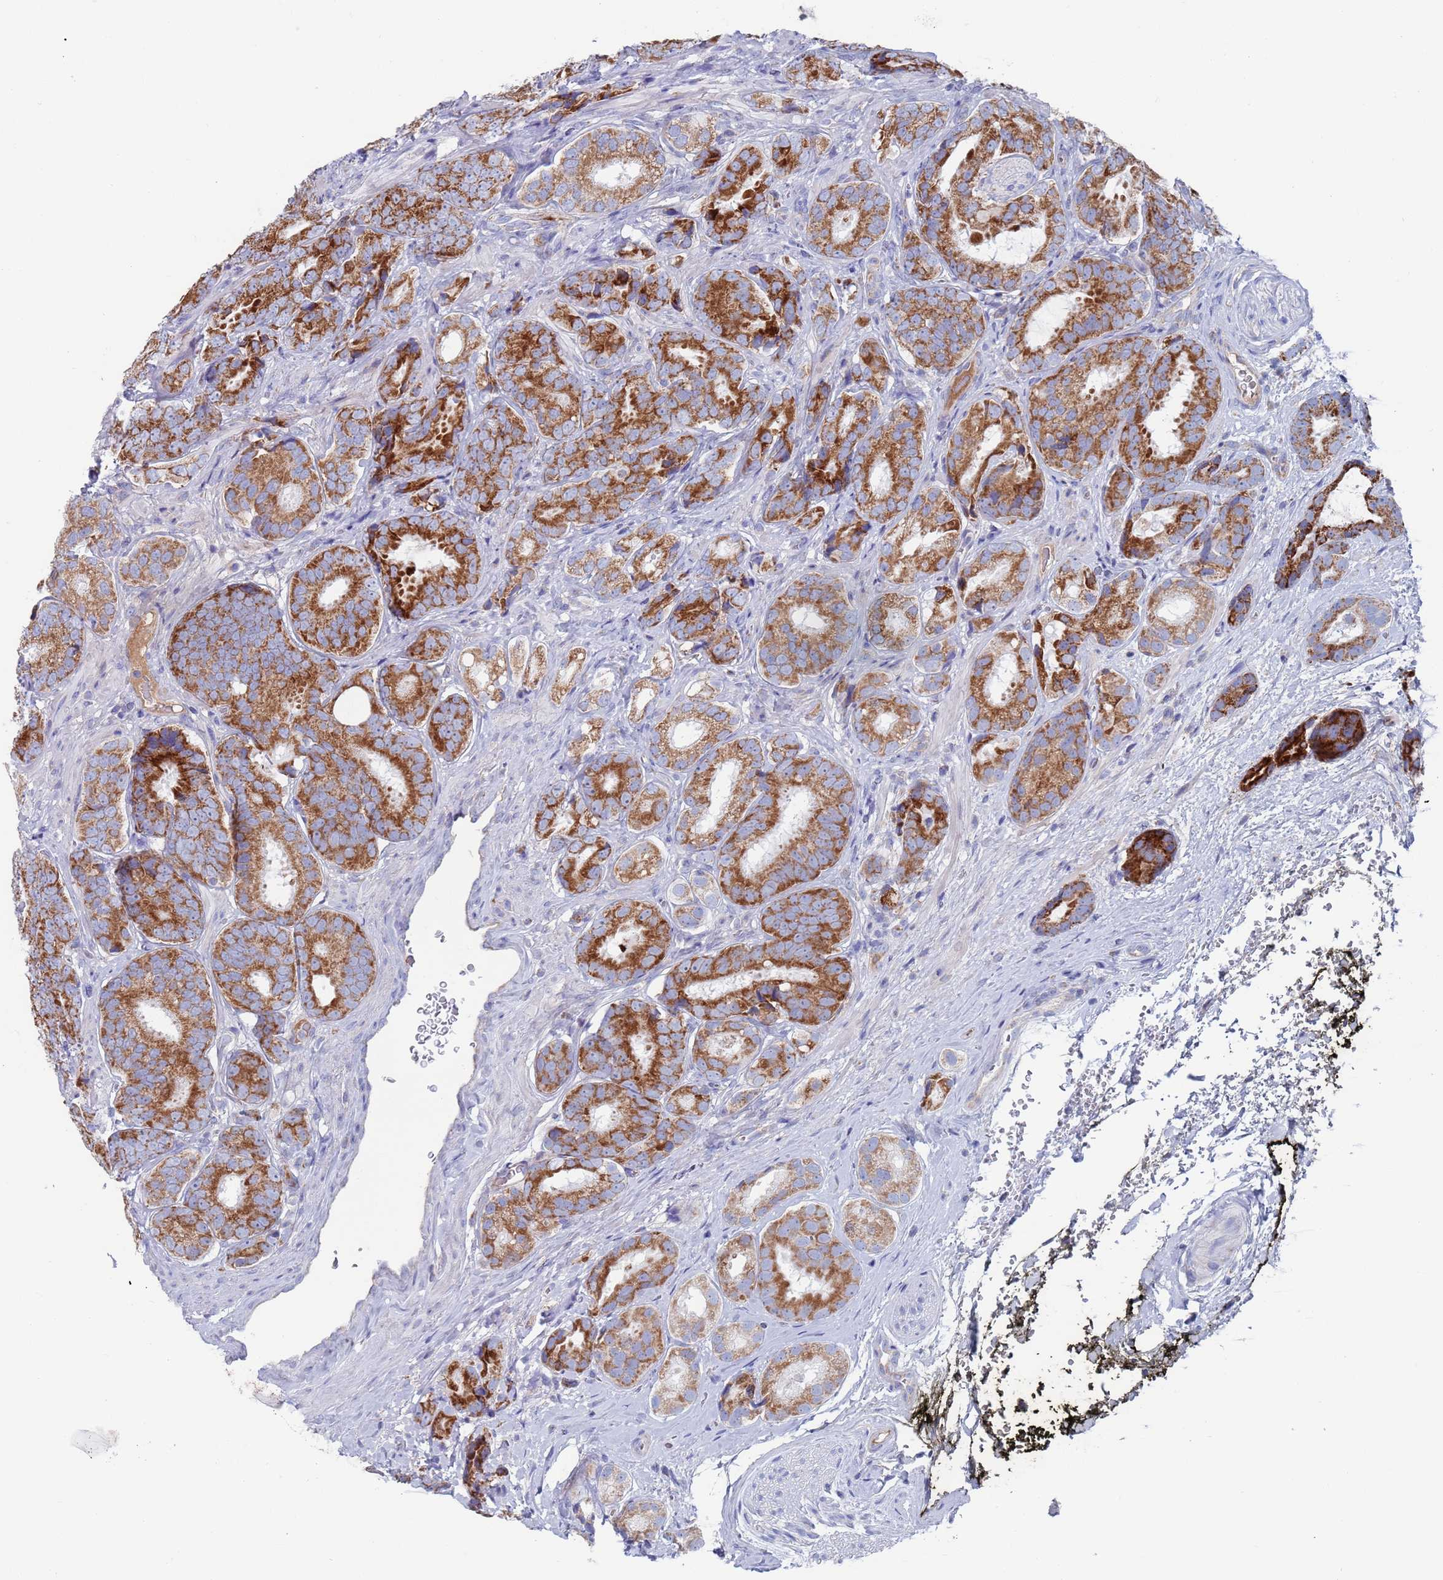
{"staining": {"intensity": "moderate", "quantity": ">75%", "location": "cytoplasmic/membranous"}, "tissue": "prostate cancer", "cell_type": "Tumor cells", "image_type": "cancer", "snomed": [{"axis": "morphology", "description": "Adenocarcinoma, High grade"}, {"axis": "topography", "description": "Prostate"}], "caption": "Moderate cytoplasmic/membranous staining for a protein is present in about >75% of tumor cells of high-grade adenocarcinoma (prostate) using immunohistochemistry.", "gene": "MRPL22", "patient": {"sex": "male", "age": 71}}